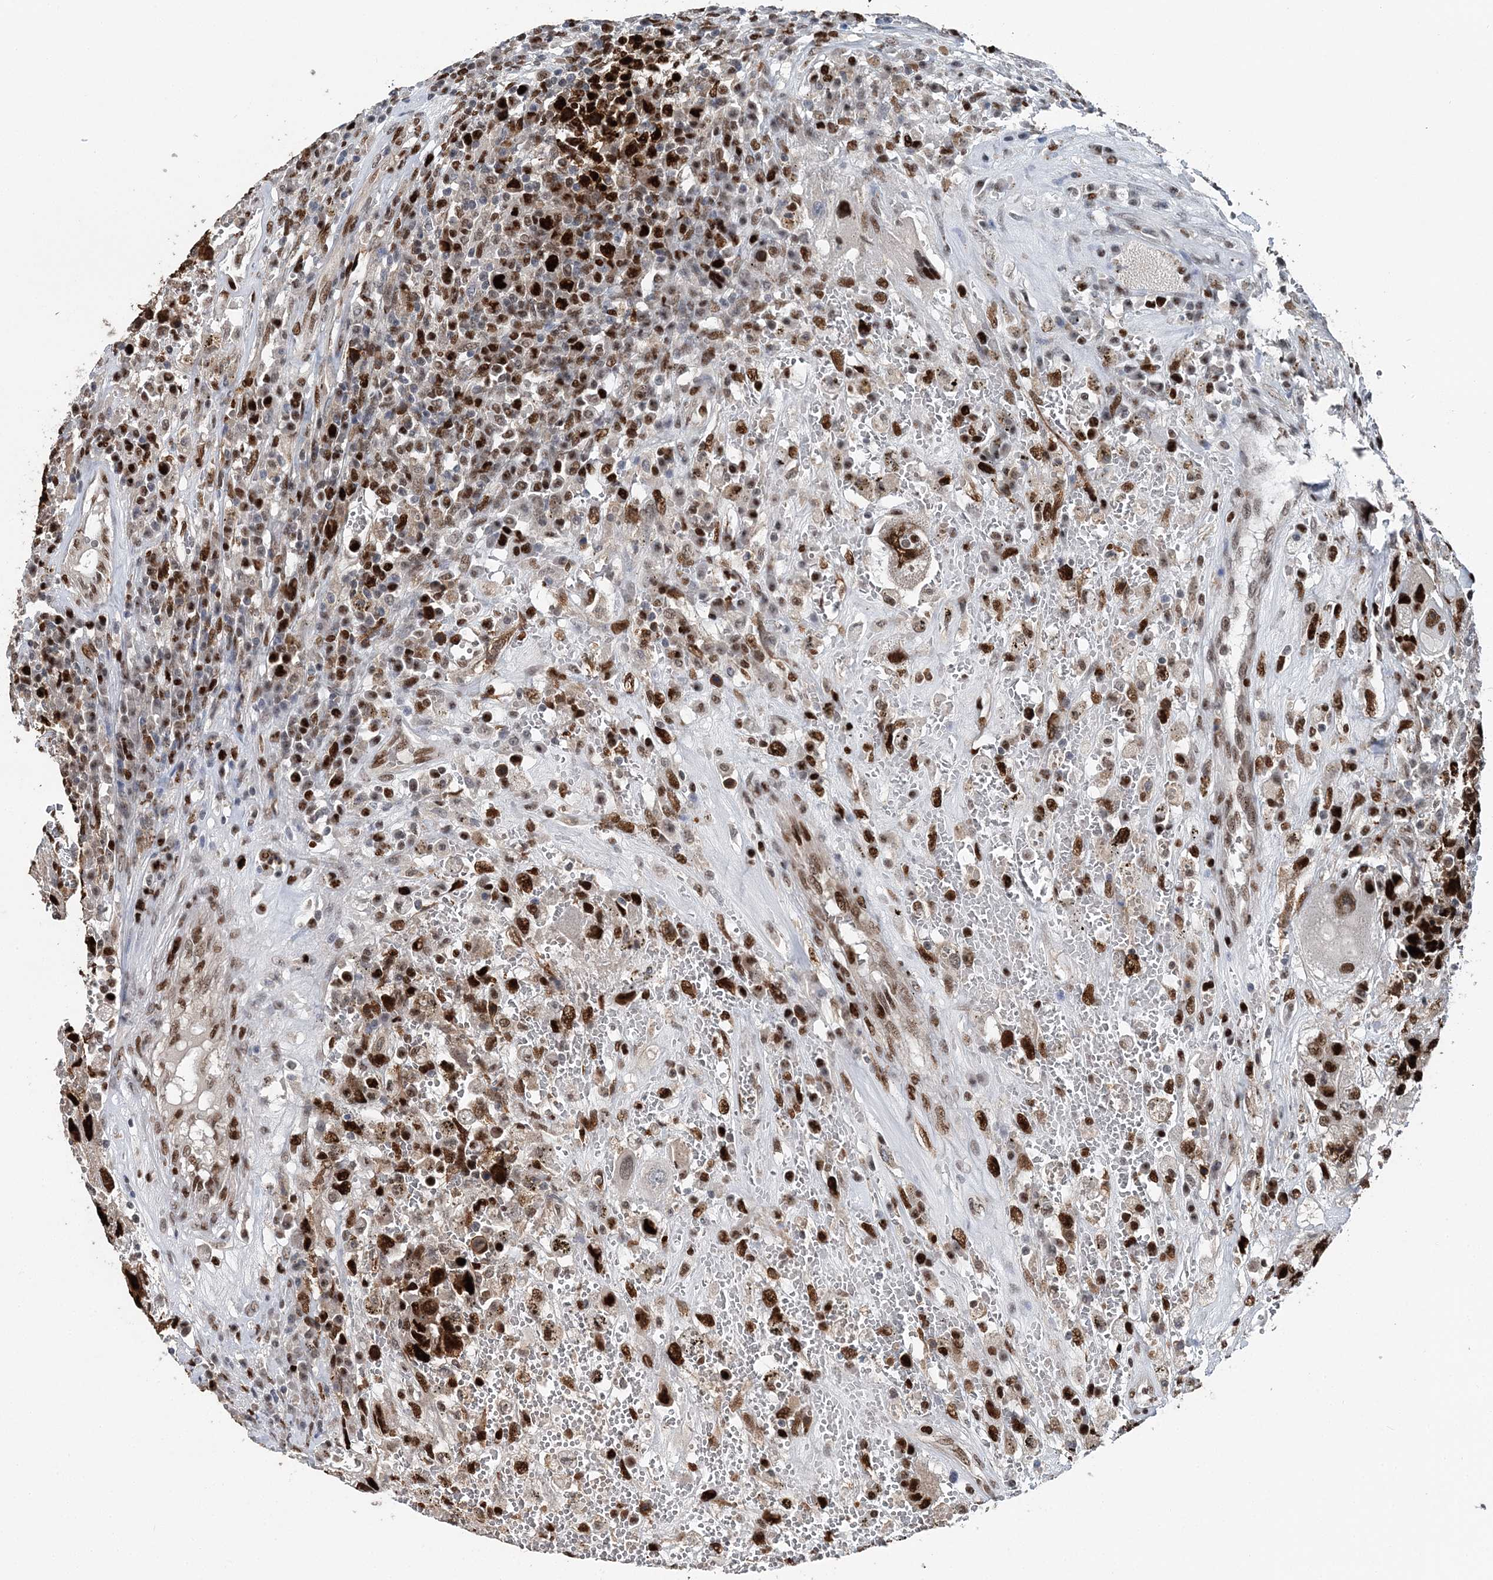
{"staining": {"intensity": "strong", "quantity": ">75%", "location": "nuclear"}, "tissue": "testis cancer", "cell_type": "Tumor cells", "image_type": "cancer", "snomed": [{"axis": "morphology", "description": "Carcinoma, Embryonal, NOS"}, {"axis": "topography", "description": "Testis"}], "caption": "Testis embryonal carcinoma stained for a protein (brown) reveals strong nuclear positive staining in about >75% of tumor cells.", "gene": "HAT1", "patient": {"sex": "male", "age": 26}}